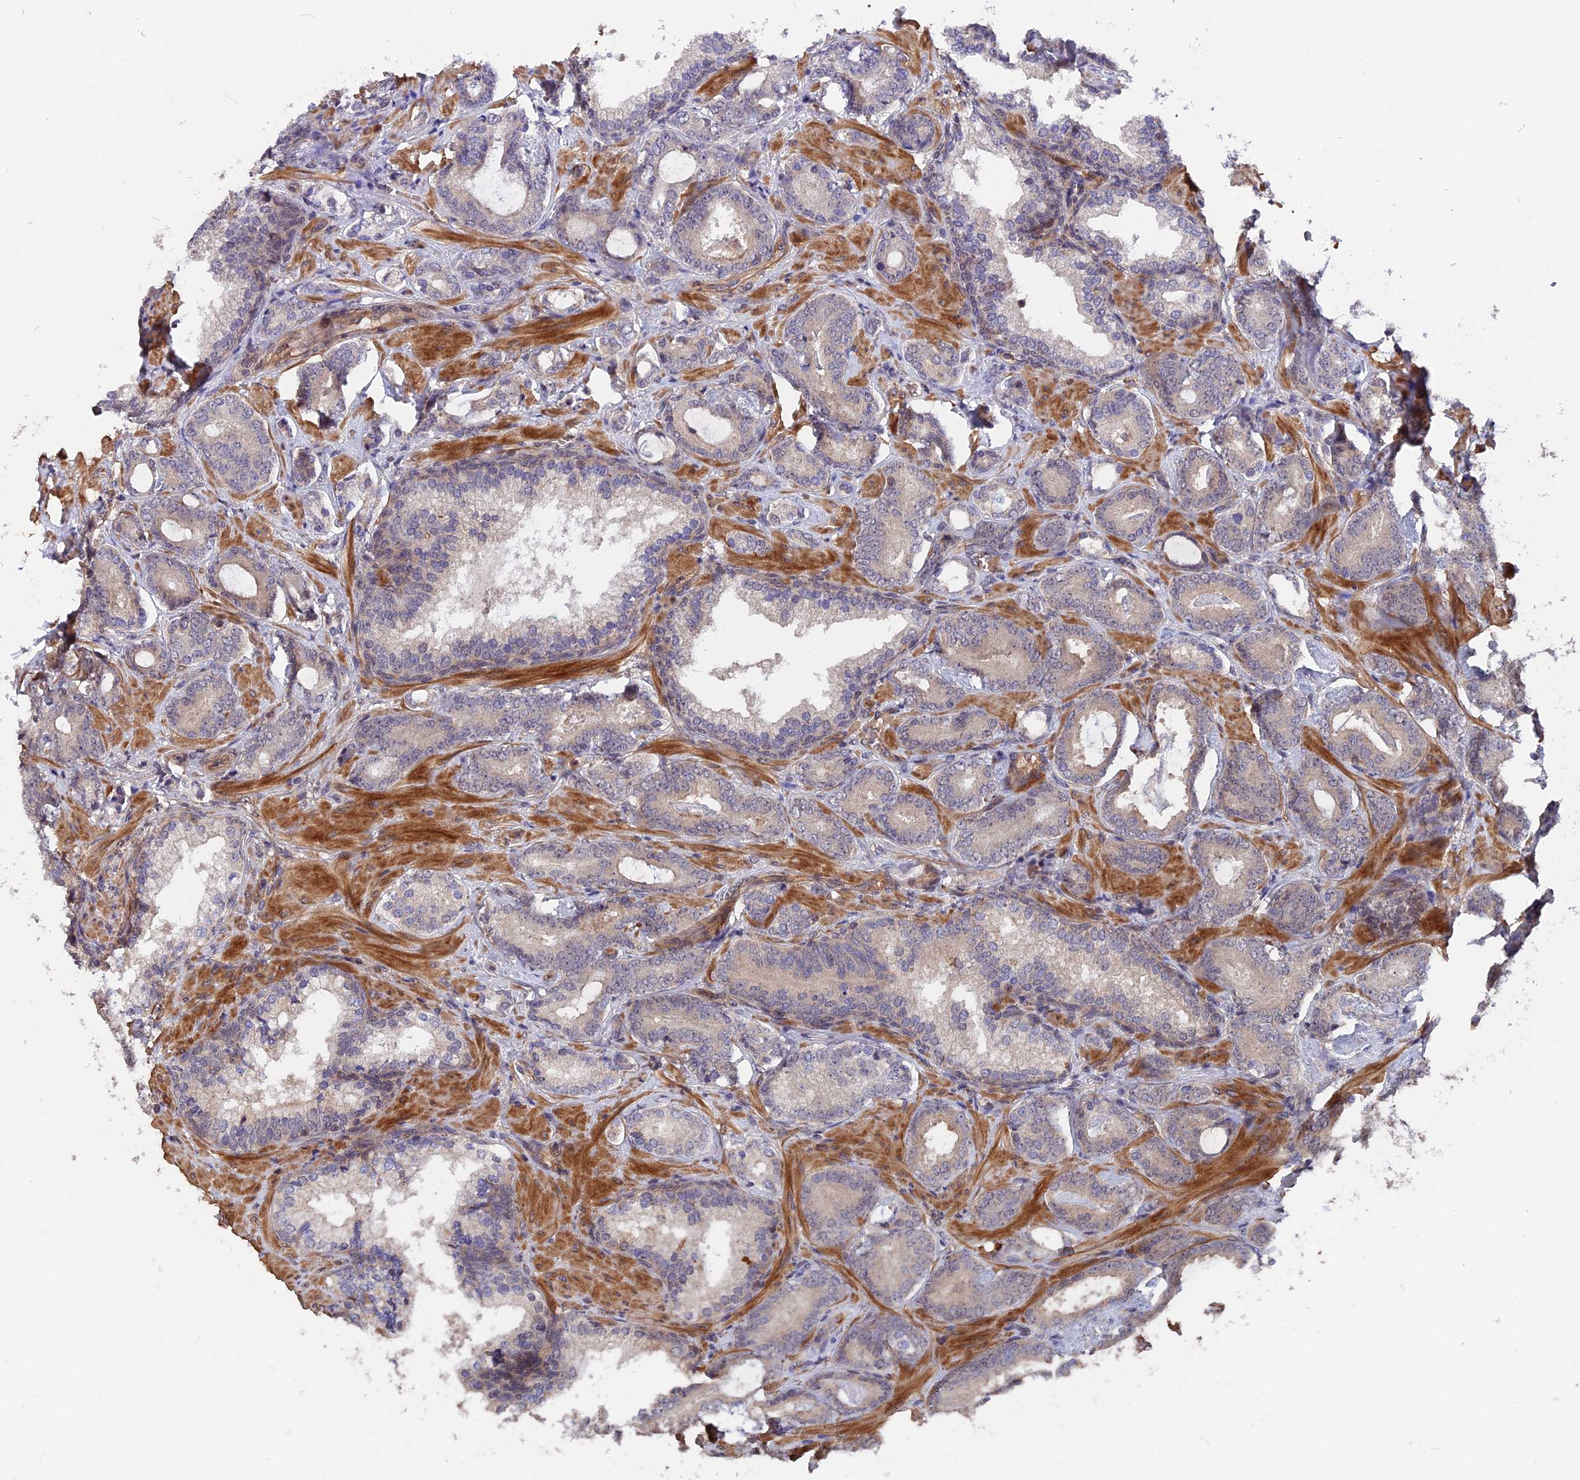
{"staining": {"intensity": "weak", "quantity": "<25%", "location": "cytoplasmic/membranous"}, "tissue": "prostate cancer", "cell_type": "Tumor cells", "image_type": "cancer", "snomed": [{"axis": "morphology", "description": "Adenocarcinoma, Low grade"}, {"axis": "topography", "description": "Prostate"}], "caption": "There is no significant positivity in tumor cells of adenocarcinoma (low-grade) (prostate).", "gene": "ZC3H10", "patient": {"sex": "male", "age": 60}}